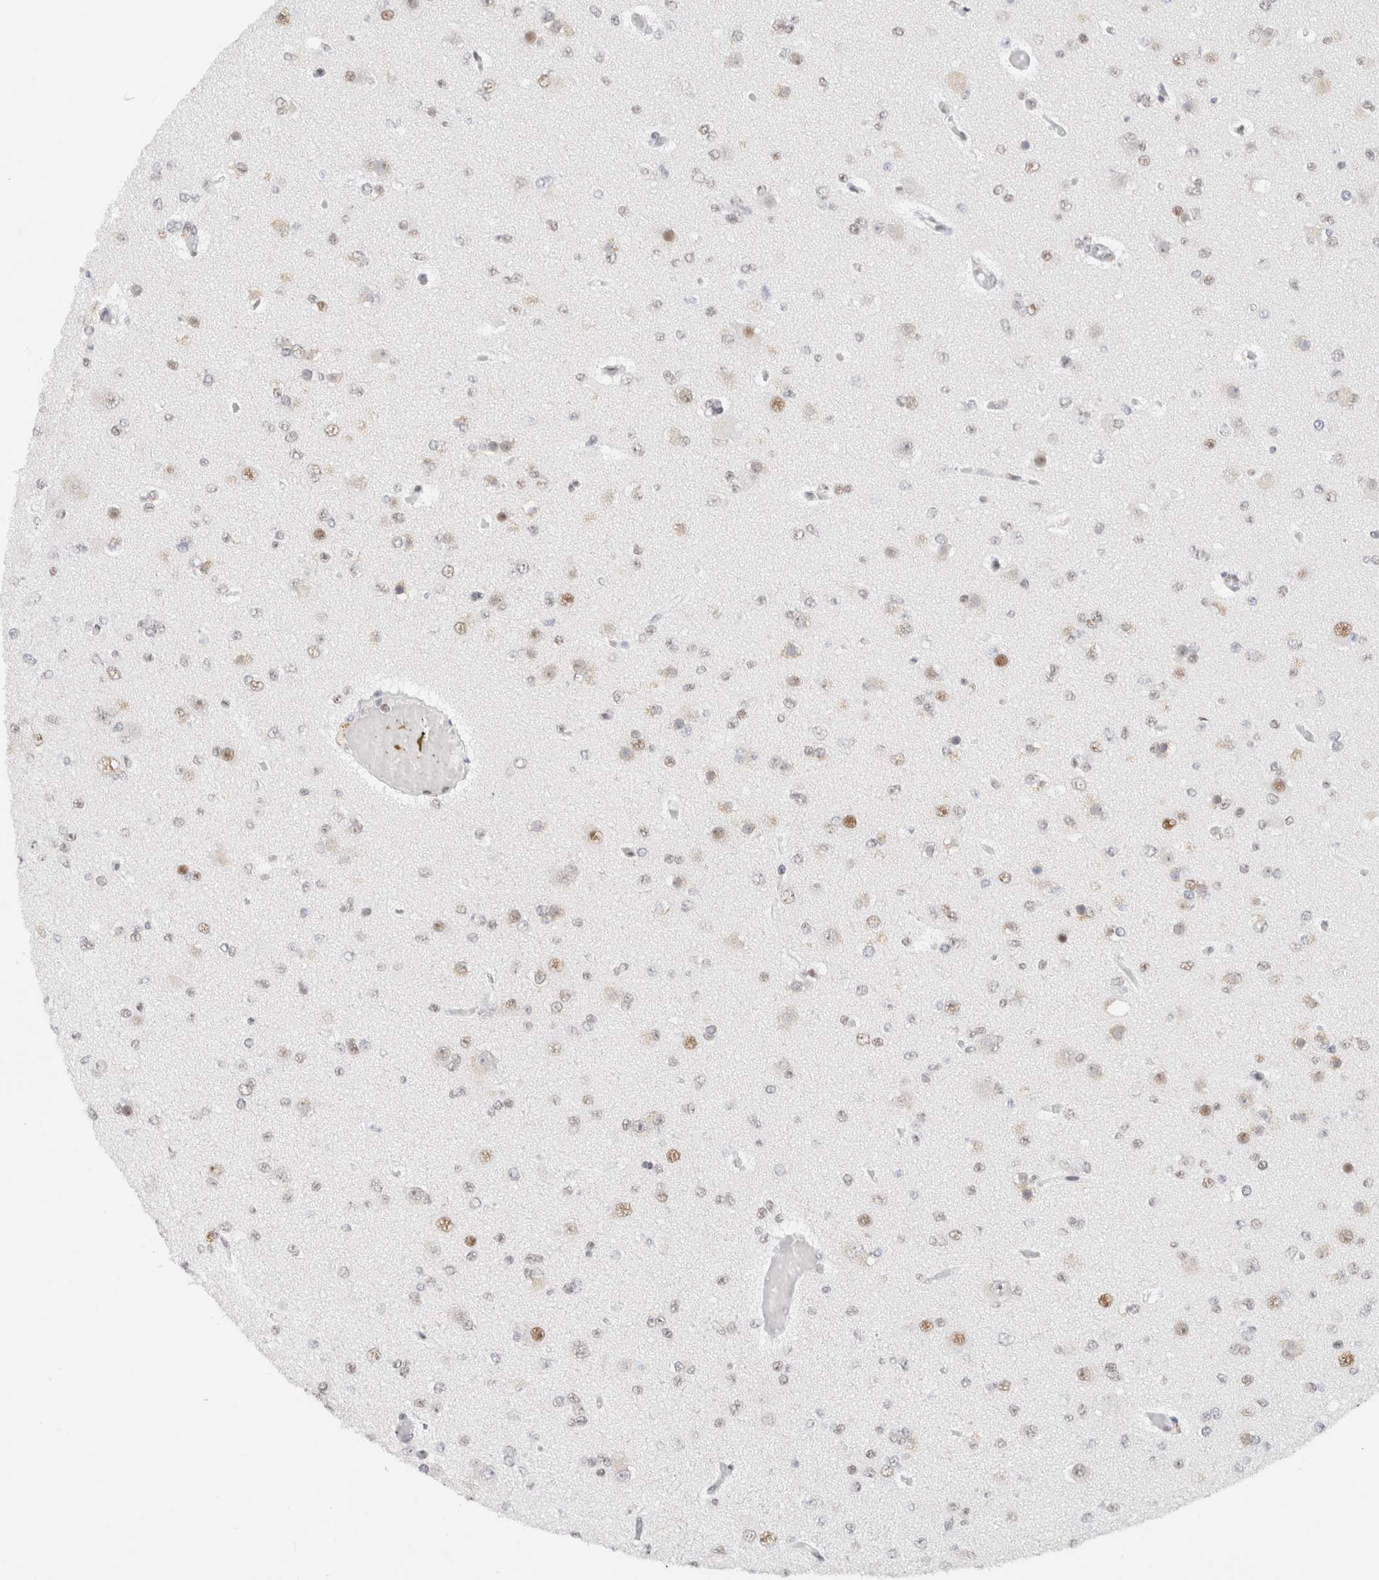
{"staining": {"intensity": "negative", "quantity": "none", "location": "none"}, "tissue": "glioma", "cell_type": "Tumor cells", "image_type": "cancer", "snomed": [{"axis": "morphology", "description": "Glioma, malignant, Low grade"}, {"axis": "topography", "description": "Brain"}], "caption": "IHC of human glioma demonstrates no staining in tumor cells.", "gene": "COPS7A", "patient": {"sex": "female", "age": 22}}